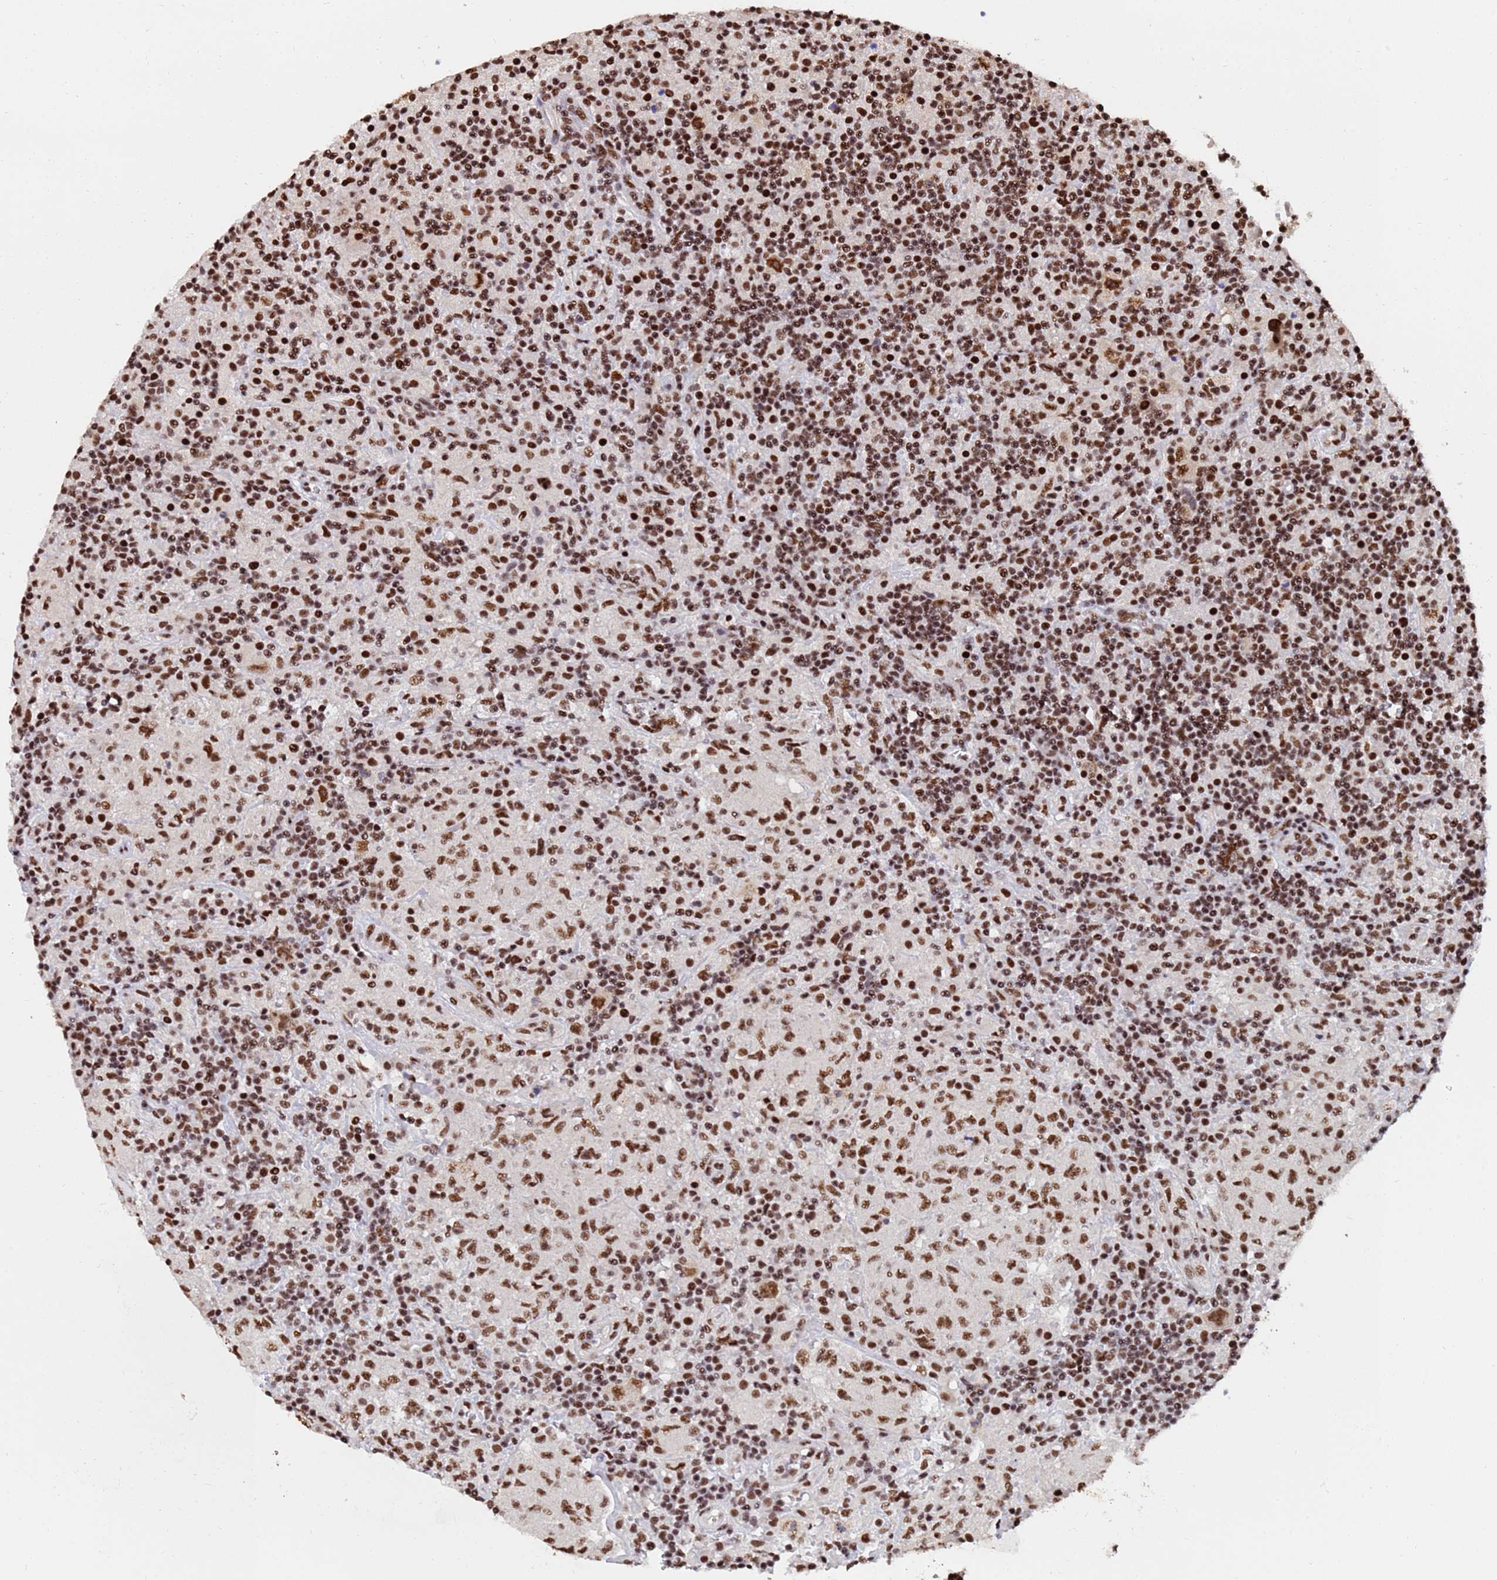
{"staining": {"intensity": "moderate", "quantity": ">75%", "location": "nuclear"}, "tissue": "lymphoma", "cell_type": "Tumor cells", "image_type": "cancer", "snomed": [{"axis": "morphology", "description": "Hodgkin's disease, NOS"}, {"axis": "topography", "description": "Lymph node"}], "caption": "DAB (3,3'-diaminobenzidine) immunohistochemical staining of human lymphoma demonstrates moderate nuclear protein staining in about >75% of tumor cells.", "gene": "SF3B2", "patient": {"sex": "male", "age": 70}}